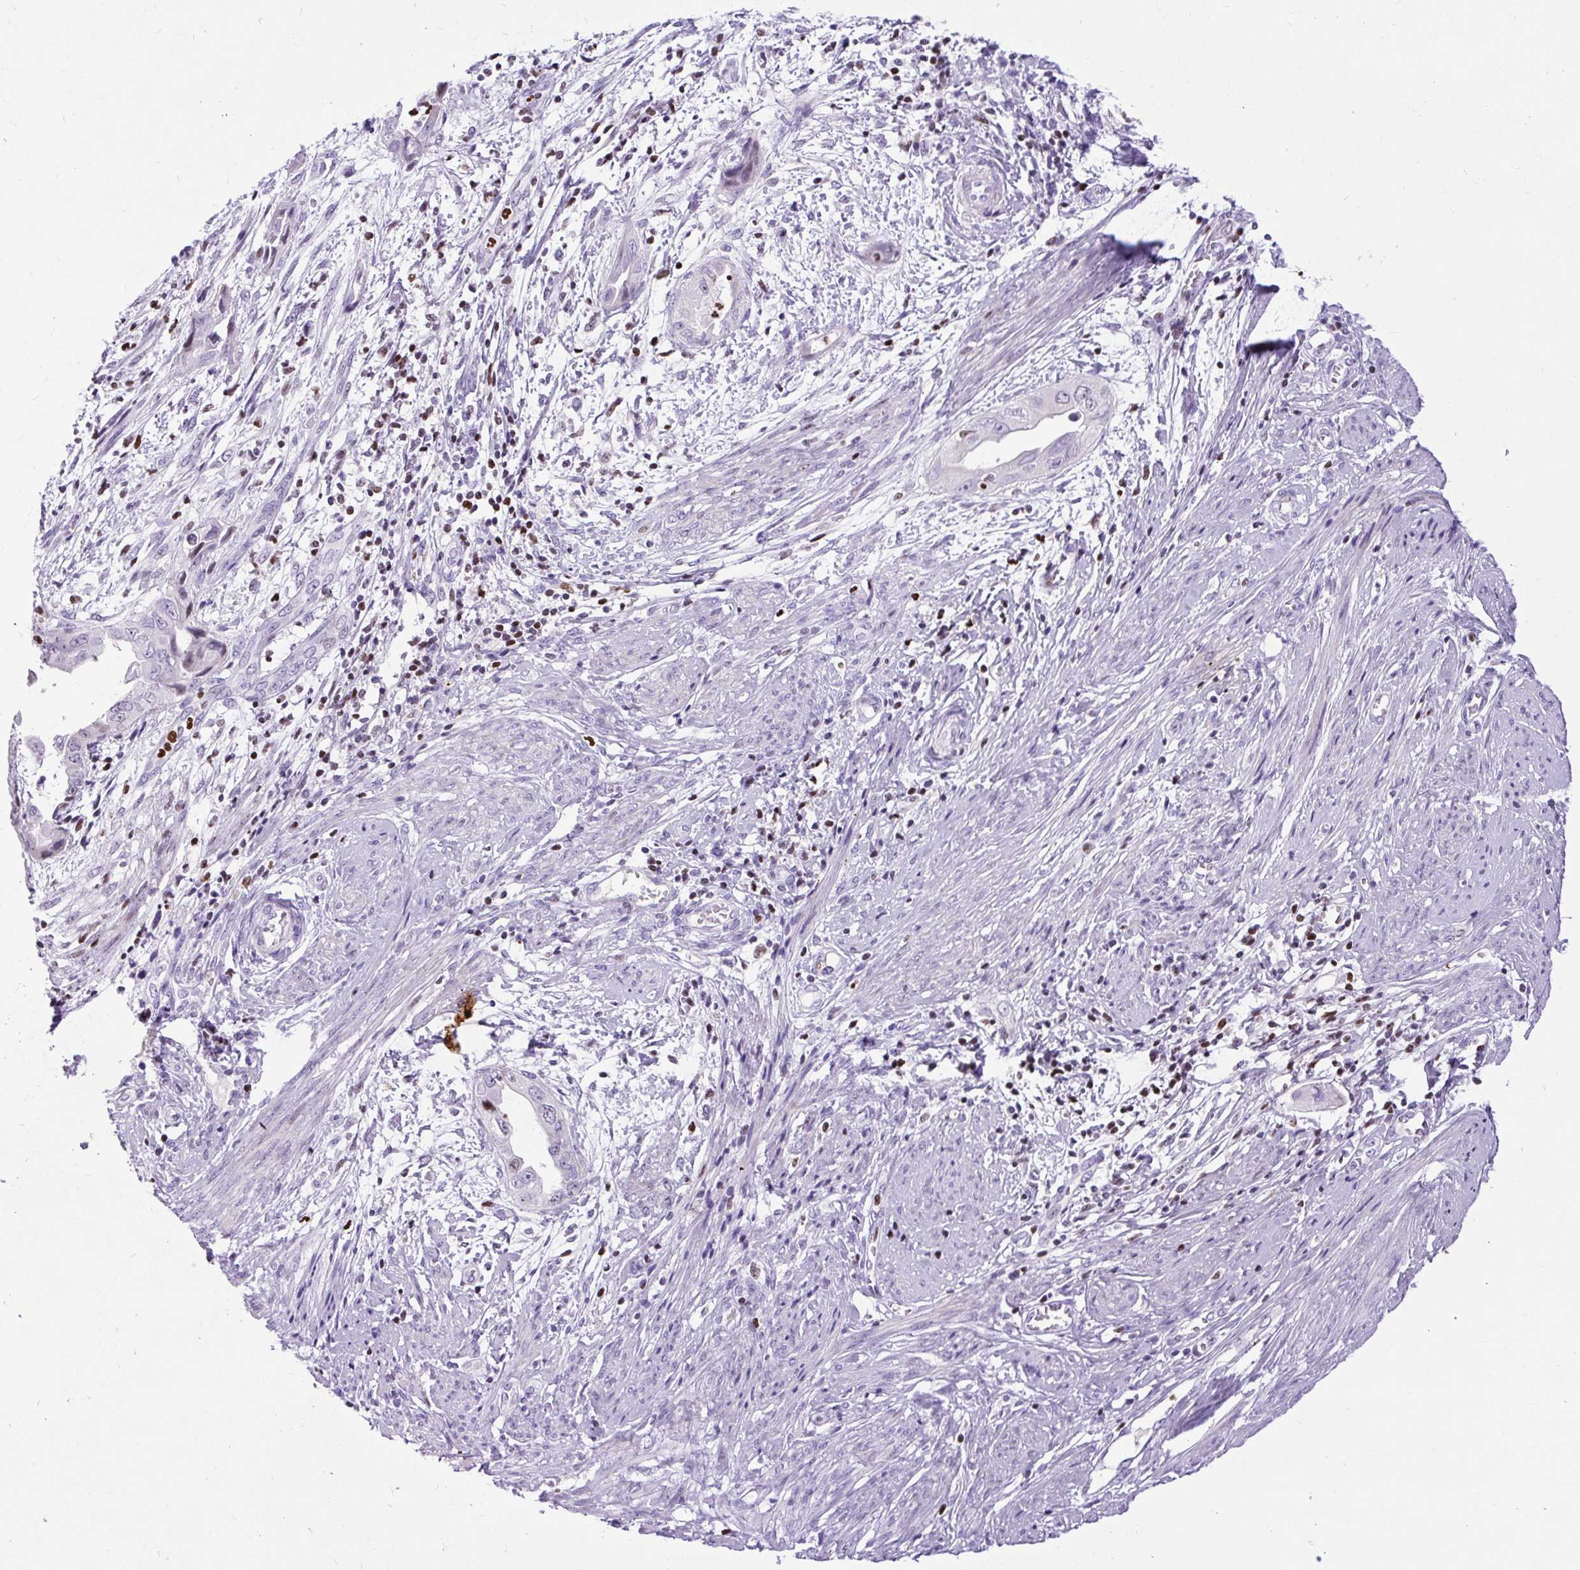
{"staining": {"intensity": "weak", "quantity": "<25%", "location": "nuclear"}, "tissue": "endometrial cancer", "cell_type": "Tumor cells", "image_type": "cancer", "snomed": [{"axis": "morphology", "description": "Adenocarcinoma, NOS"}, {"axis": "topography", "description": "Endometrium"}], "caption": "Human endometrial adenocarcinoma stained for a protein using immunohistochemistry (IHC) demonstrates no expression in tumor cells.", "gene": "SPC24", "patient": {"sex": "female", "age": 57}}